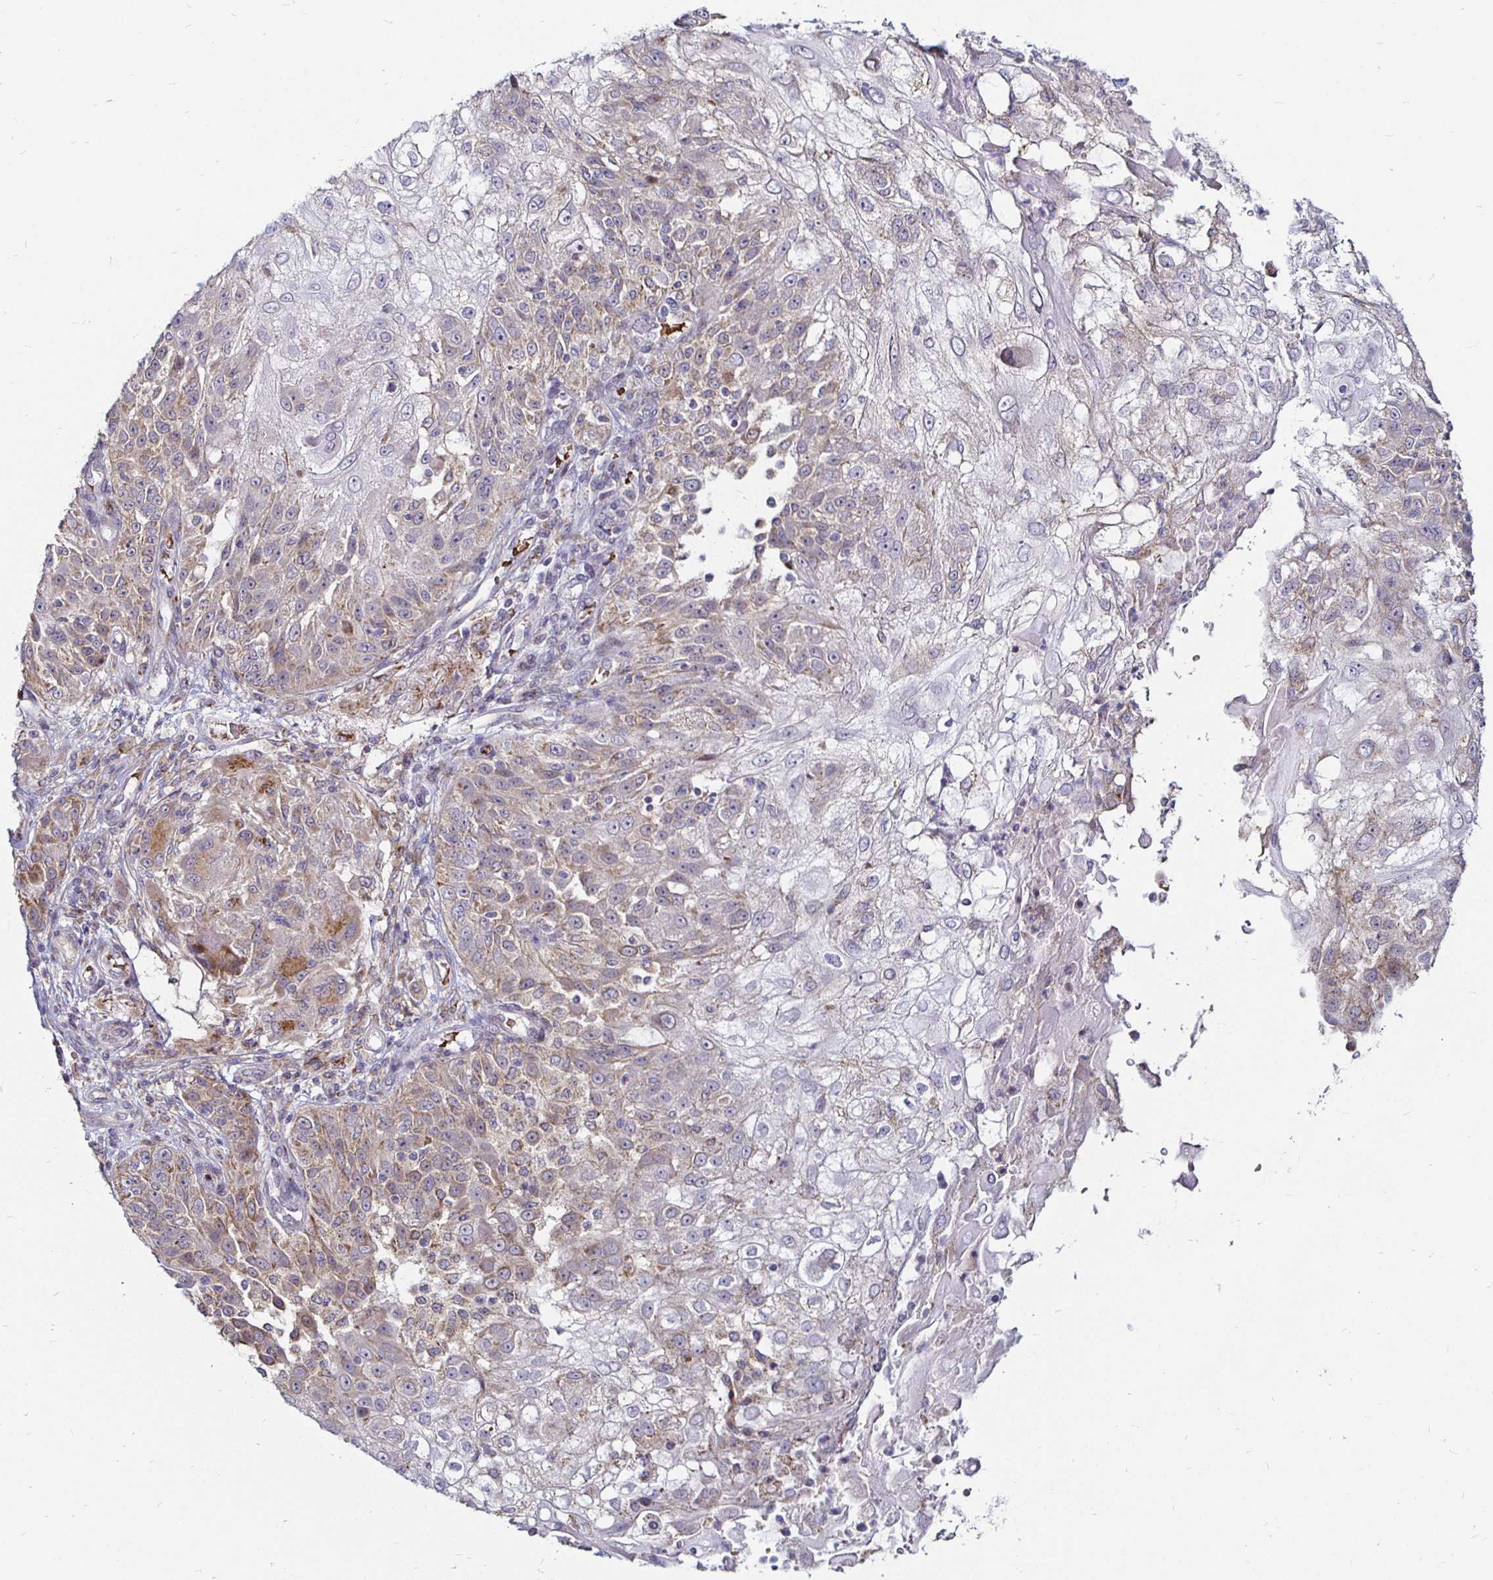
{"staining": {"intensity": "weak", "quantity": "25%-75%", "location": "cytoplasmic/membranous"}, "tissue": "skin cancer", "cell_type": "Tumor cells", "image_type": "cancer", "snomed": [{"axis": "morphology", "description": "Normal tissue, NOS"}, {"axis": "morphology", "description": "Squamous cell carcinoma, NOS"}, {"axis": "topography", "description": "Skin"}], "caption": "Immunohistochemical staining of squamous cell carcinoma (skin) exhibits low levels of weak cytoplasmic/membranous staining in approximately 25%-75% of tumor cells.", "gene": "ATG3", "patient": {"sex": "female", "age": 83}}